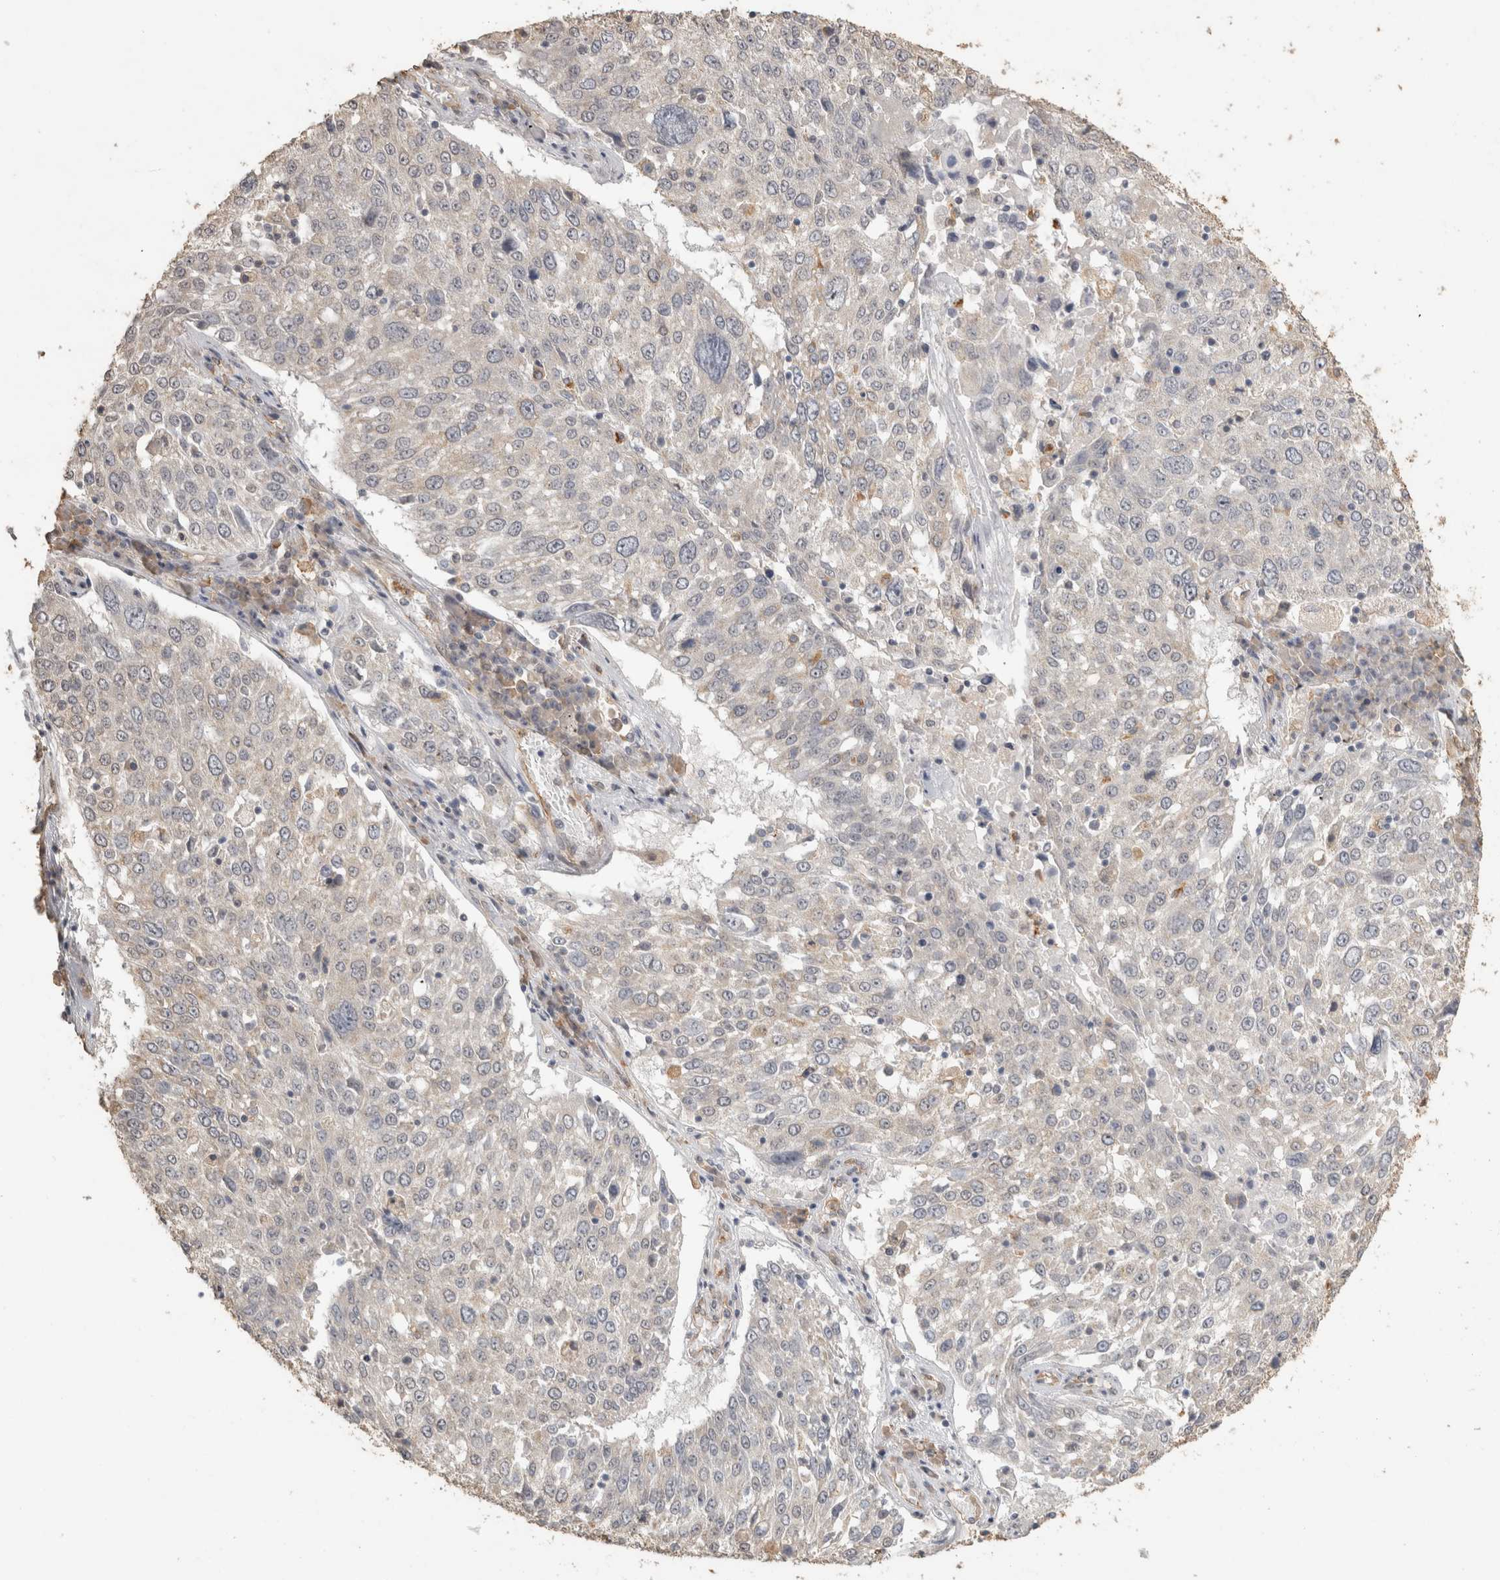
{"staining": {"intensity": "negative", "quantity": "none", "location": "none"}, "tissue": "lung cancer", "cell_type": "Tumor cells", "image_type": "cancer", "snomed": [{"axis": "morphology", "description": "Squamous cell carcinoma, NOS"}, {"axis": "topography", "description": "Lung"}], "caption": "Human squamous cell carcinoma (lung) stained for a protein using immunohistochemistry (IHC) demonstrates no staining in tumor cells.", "gene": "REPS2", "patient": {"sex": "male", "age": 65}}